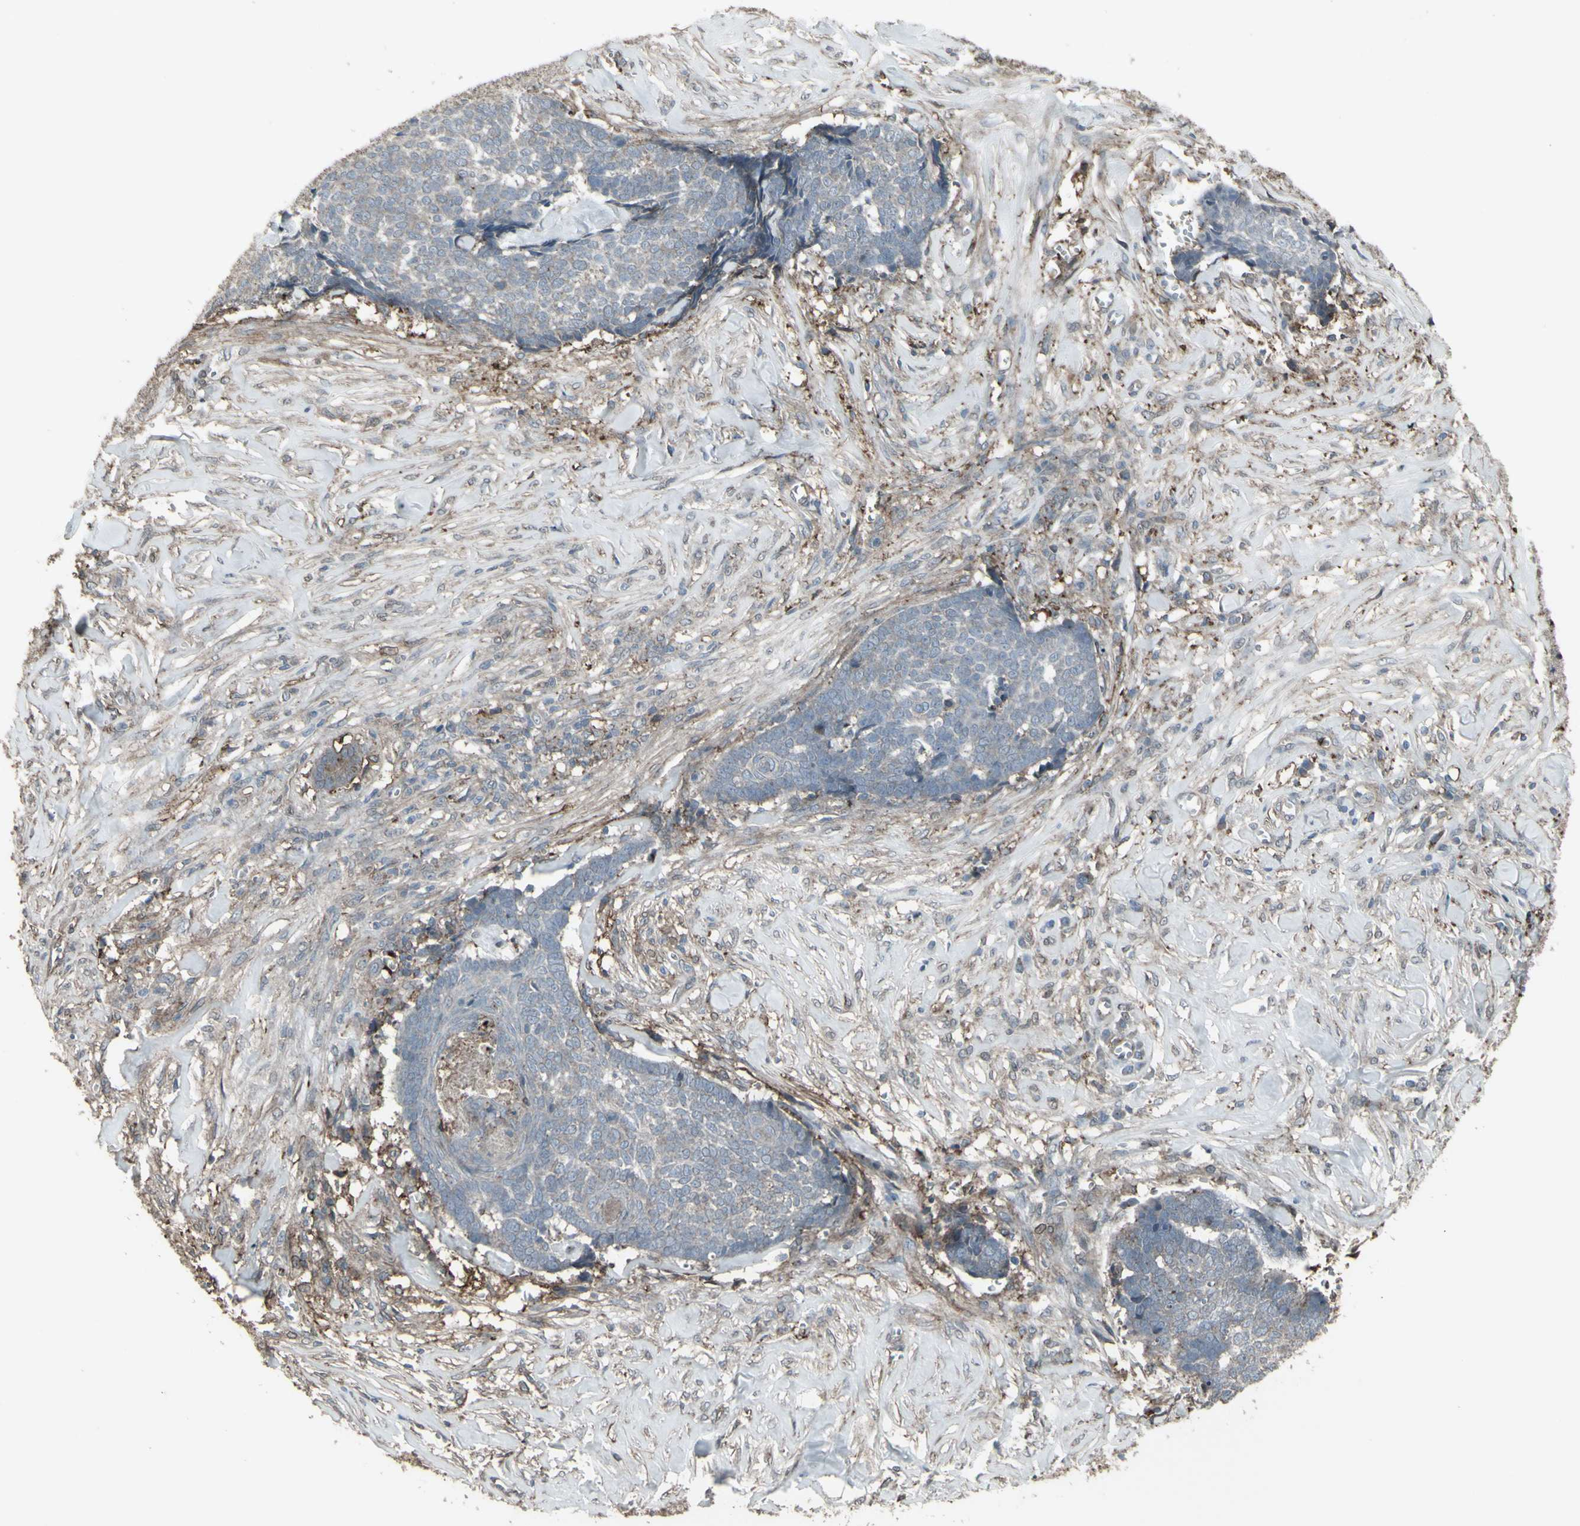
{"staining": {"intensity": "negative", "quantity": "none", "location": "none"}, "tissue": "skin cancer", "cell_type": "Tumor cells", "image_type": "cancer", "snomed": [{"axis": "morphology", "description": "Basal cell carcinoma"}, {"axis": "topography", "description": "Skin"}], "caption": "Basal cell carcinoma (skin) was stained to show a protein in brown. There is no significant staining in tumor cells. (Immunohistochemistry, brightfield microscopy, high magnification).", "gene": "SMO", "patient": {"sex": "male", "age": 84}}